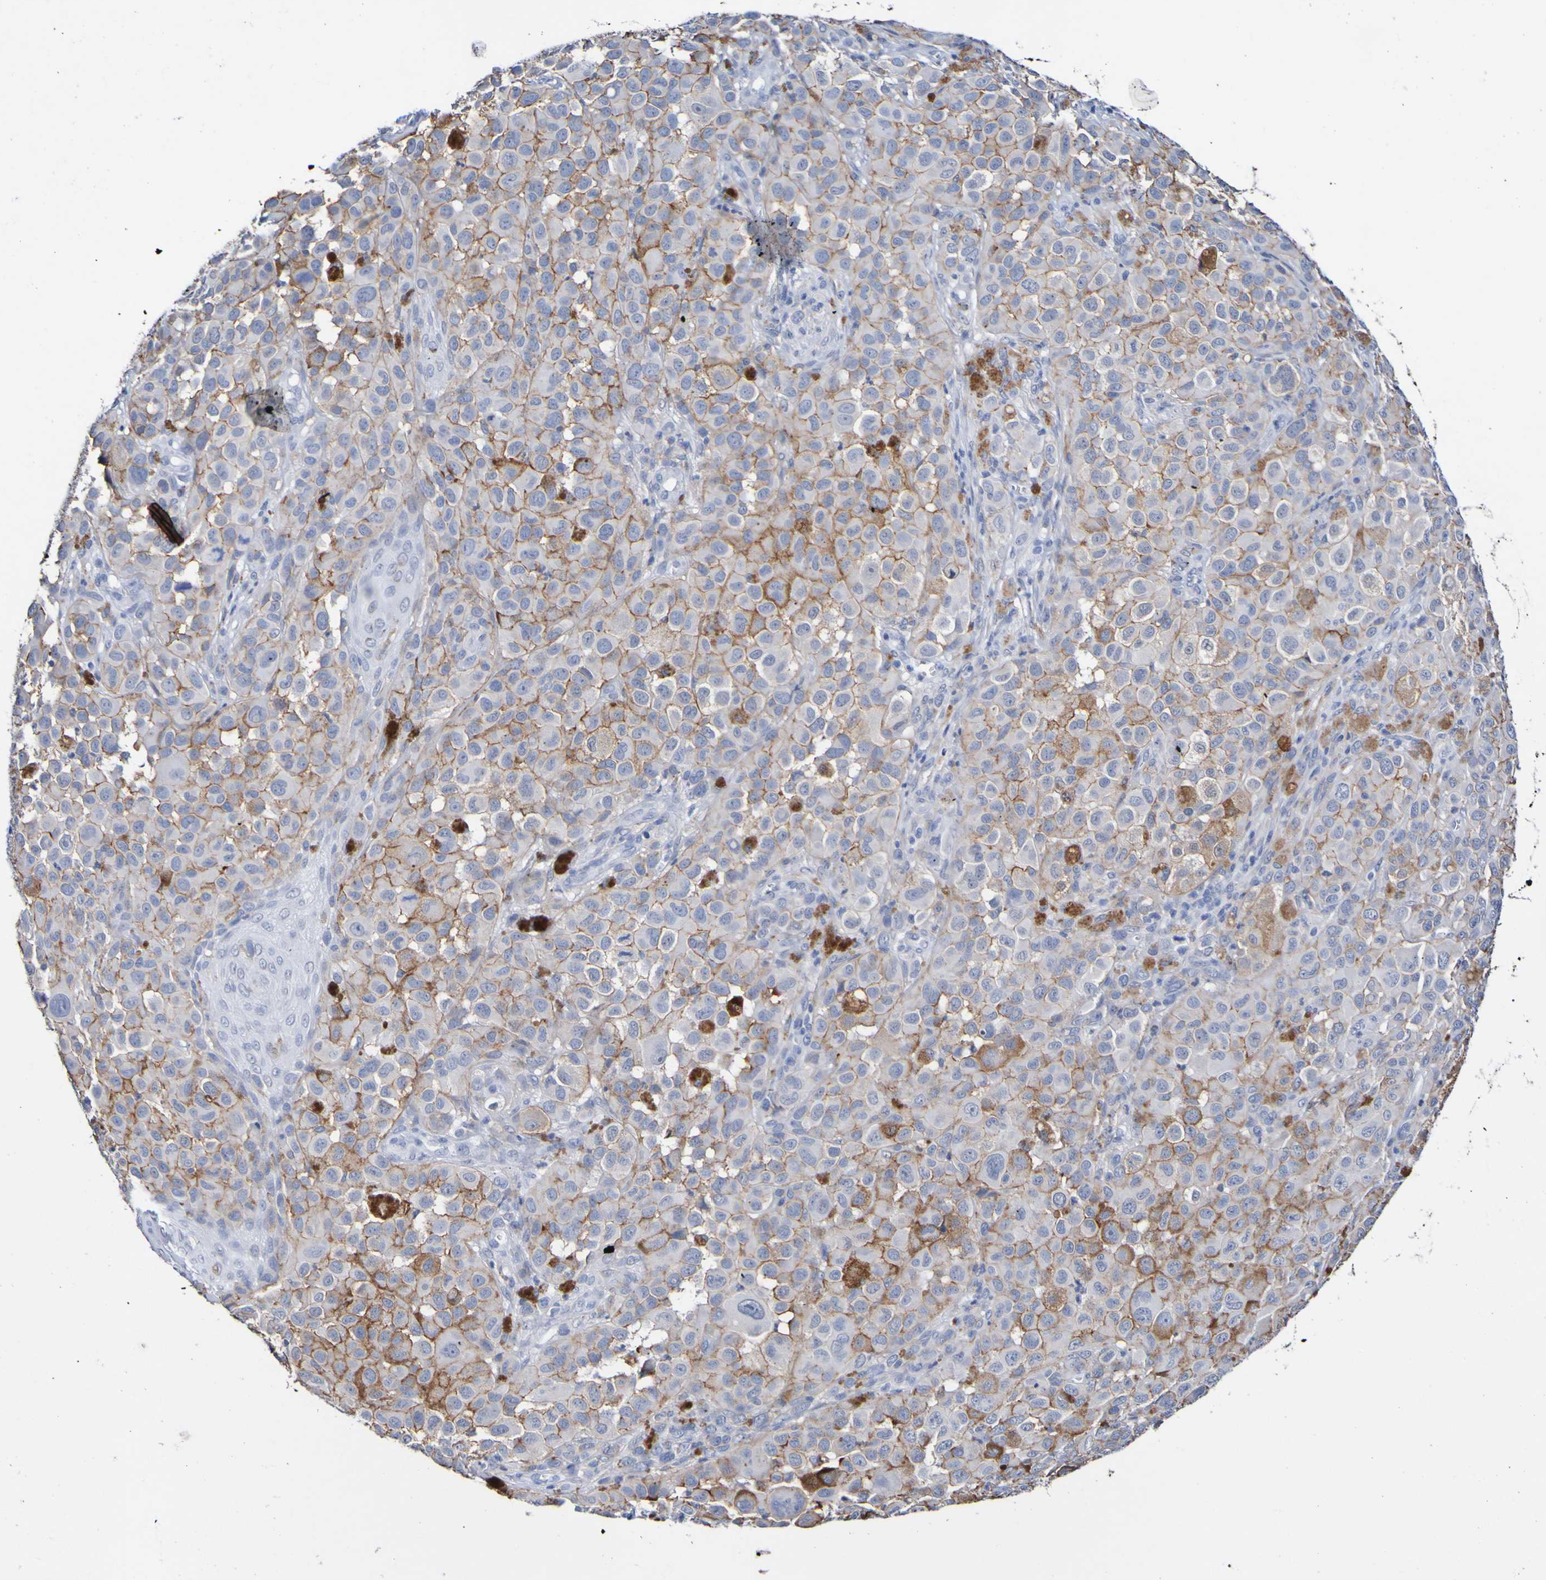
{"staining": {"intensity": "moderate", "quantity": "25%-75%", "location": "cytoplasmic/membranous"}, "tissue": "melanoma", "cell_type": "Tumor cells", "image_type": "cancer", "snomed": [{"axis": "morphology", "description": "Malignant melanoma, NOS"}, {"axis": "topography", "description": "Skin"}], "caption": "High-magnification brightfield microscopy of melanoma stained with DAB (3,3'-diaminobenzidine) (brown) and counterstained with hematoxylin (blue). tumor cells exhibit moderate cytoplasmic/membranous positivity is seen in approximately25%-75% of cells.", "gene": "SGCB", "patient": {"sex": "male", "age": 96}}